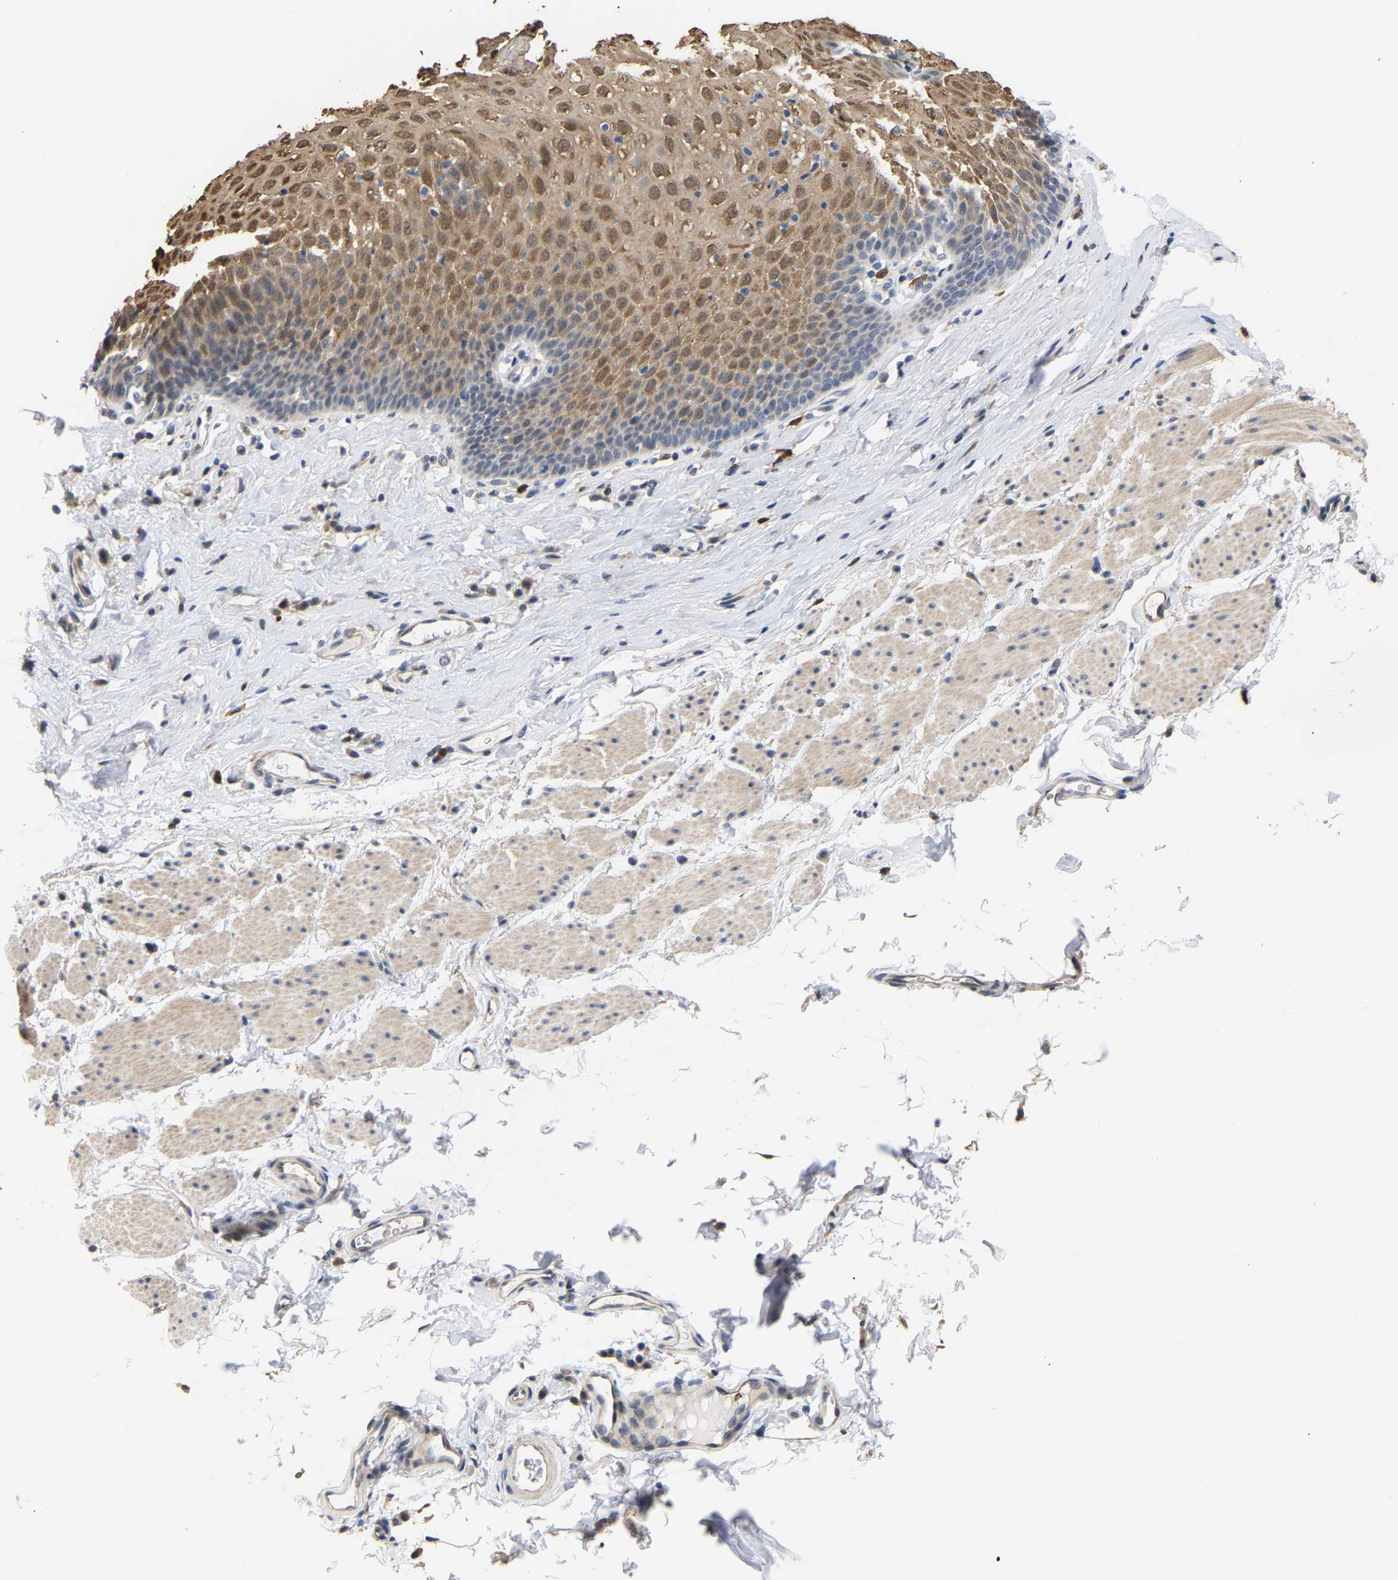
{"staining": {"intensity": "moderate", "quantity": ">75%", "location": "cytoplasmic/membranous,nuclear"}, "tissue": "esophagus", "cell_type": "Squamous epithelial cells", "image_type": "normal", "snomed": [{"axis": "morphology", "description": "Normal tissue, NOS"}, {"axis": "topography", "description": "Esophagus"}], "caption": "A medium amount of moderate cytoplasmic/membranous,nuclear expression is appreciated in about >75% of squamous epithelial cells in unremarkable esophagus.", "gene": "TDRD7", "patient": {"sex": "female", "age": 61}}